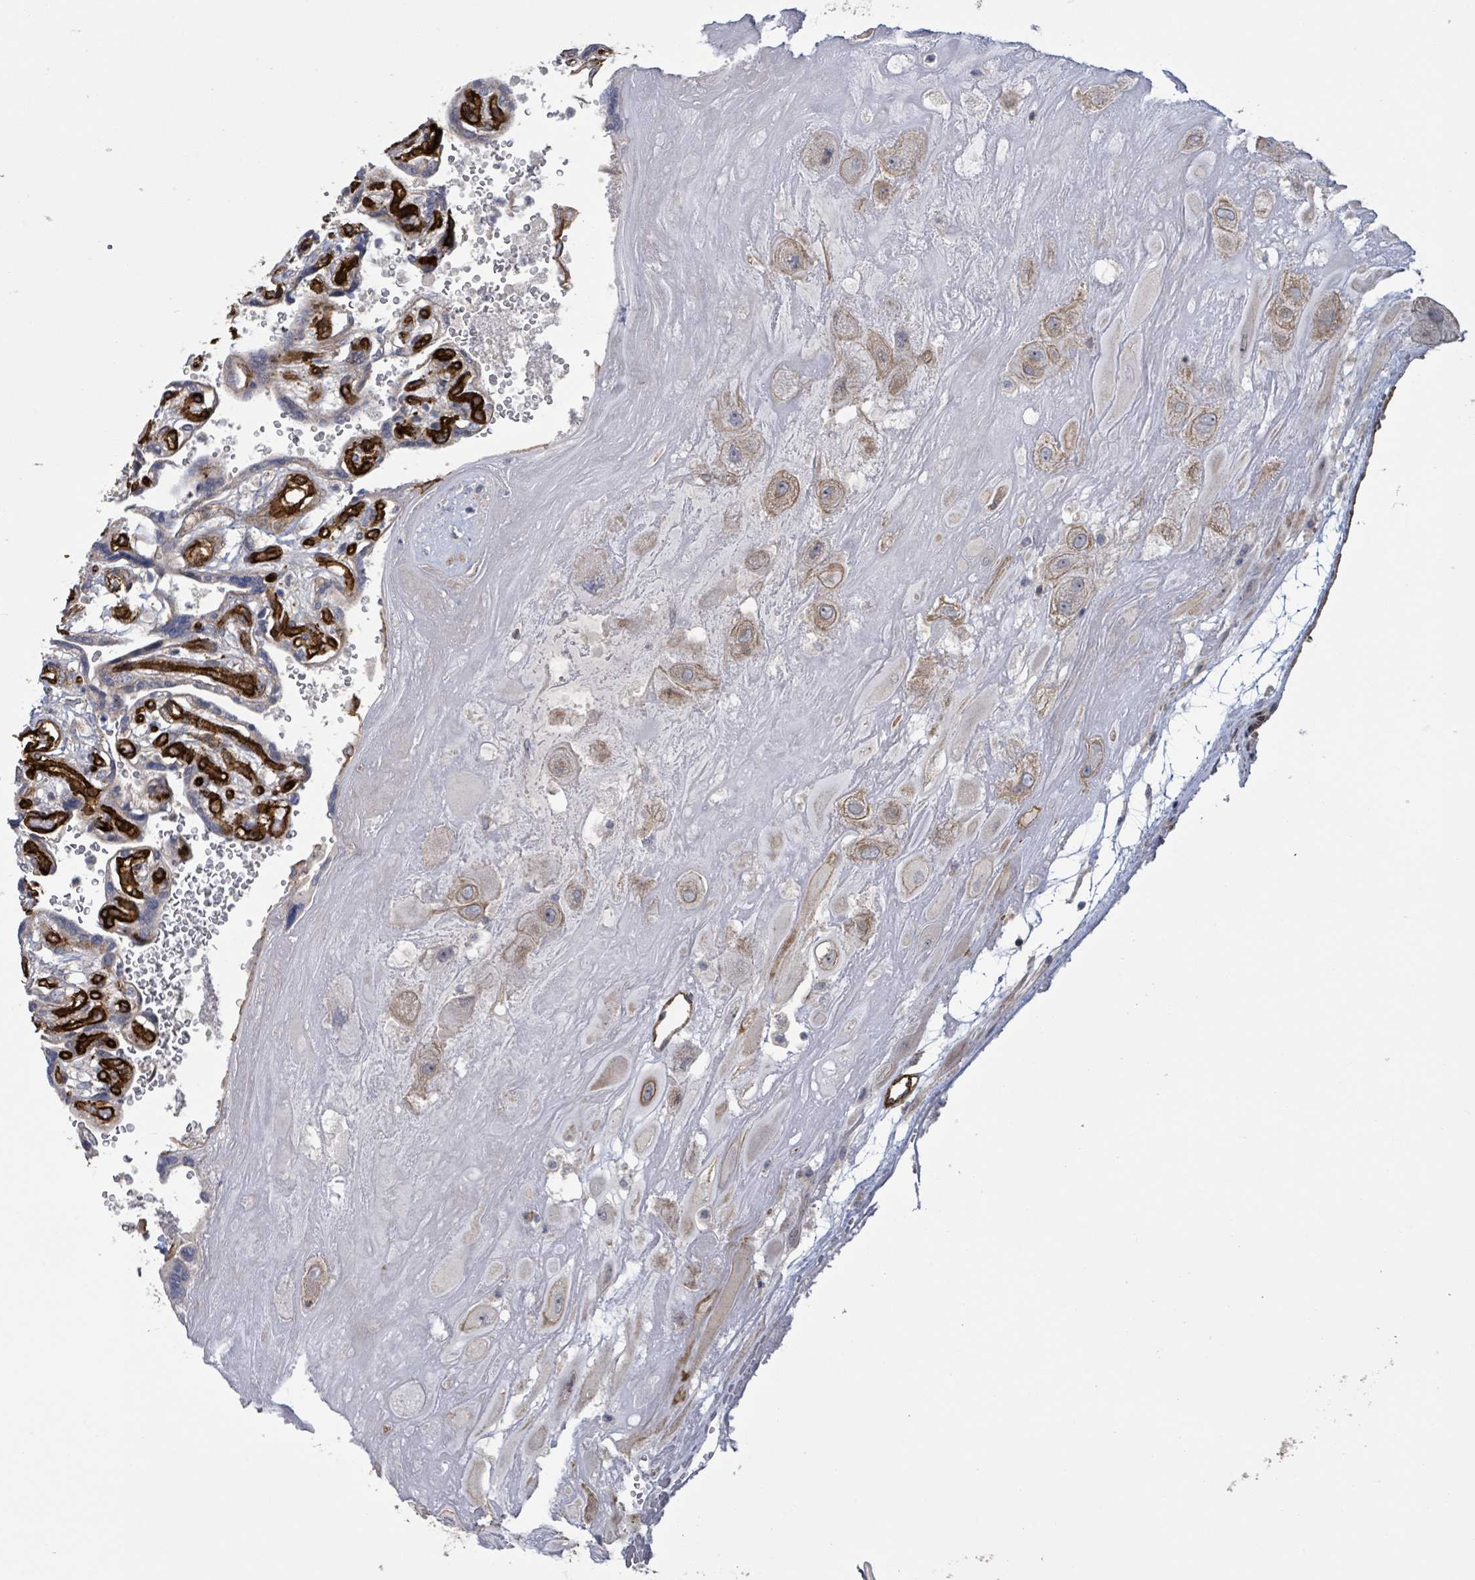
{"staining": {"intensity": "weak", "quantity": ">75%", "location": "cytoplasmic/membranous"}, "tissue": "placenta", "cell_type": "Decidual cells", "image_type": "normal", "snomed": [{"axis": "morphology", "description": "Normal tissue, NOS"}, {"axis": "topography", "description": "Placenta"}], "caption": "DAB (3,3'-diaminobenzidine) immunohistochemical staining of normal placenta shows weak cytoplasmic/membranous protein positivity in approximately >75% of decidual cells. The protein is stained brown, and the nuclei are stained in blue (DAB IHC with brightfield microscopy, high magnification).", "gene": "KANK3", "patient": {"sex": "female", "age": 32}}